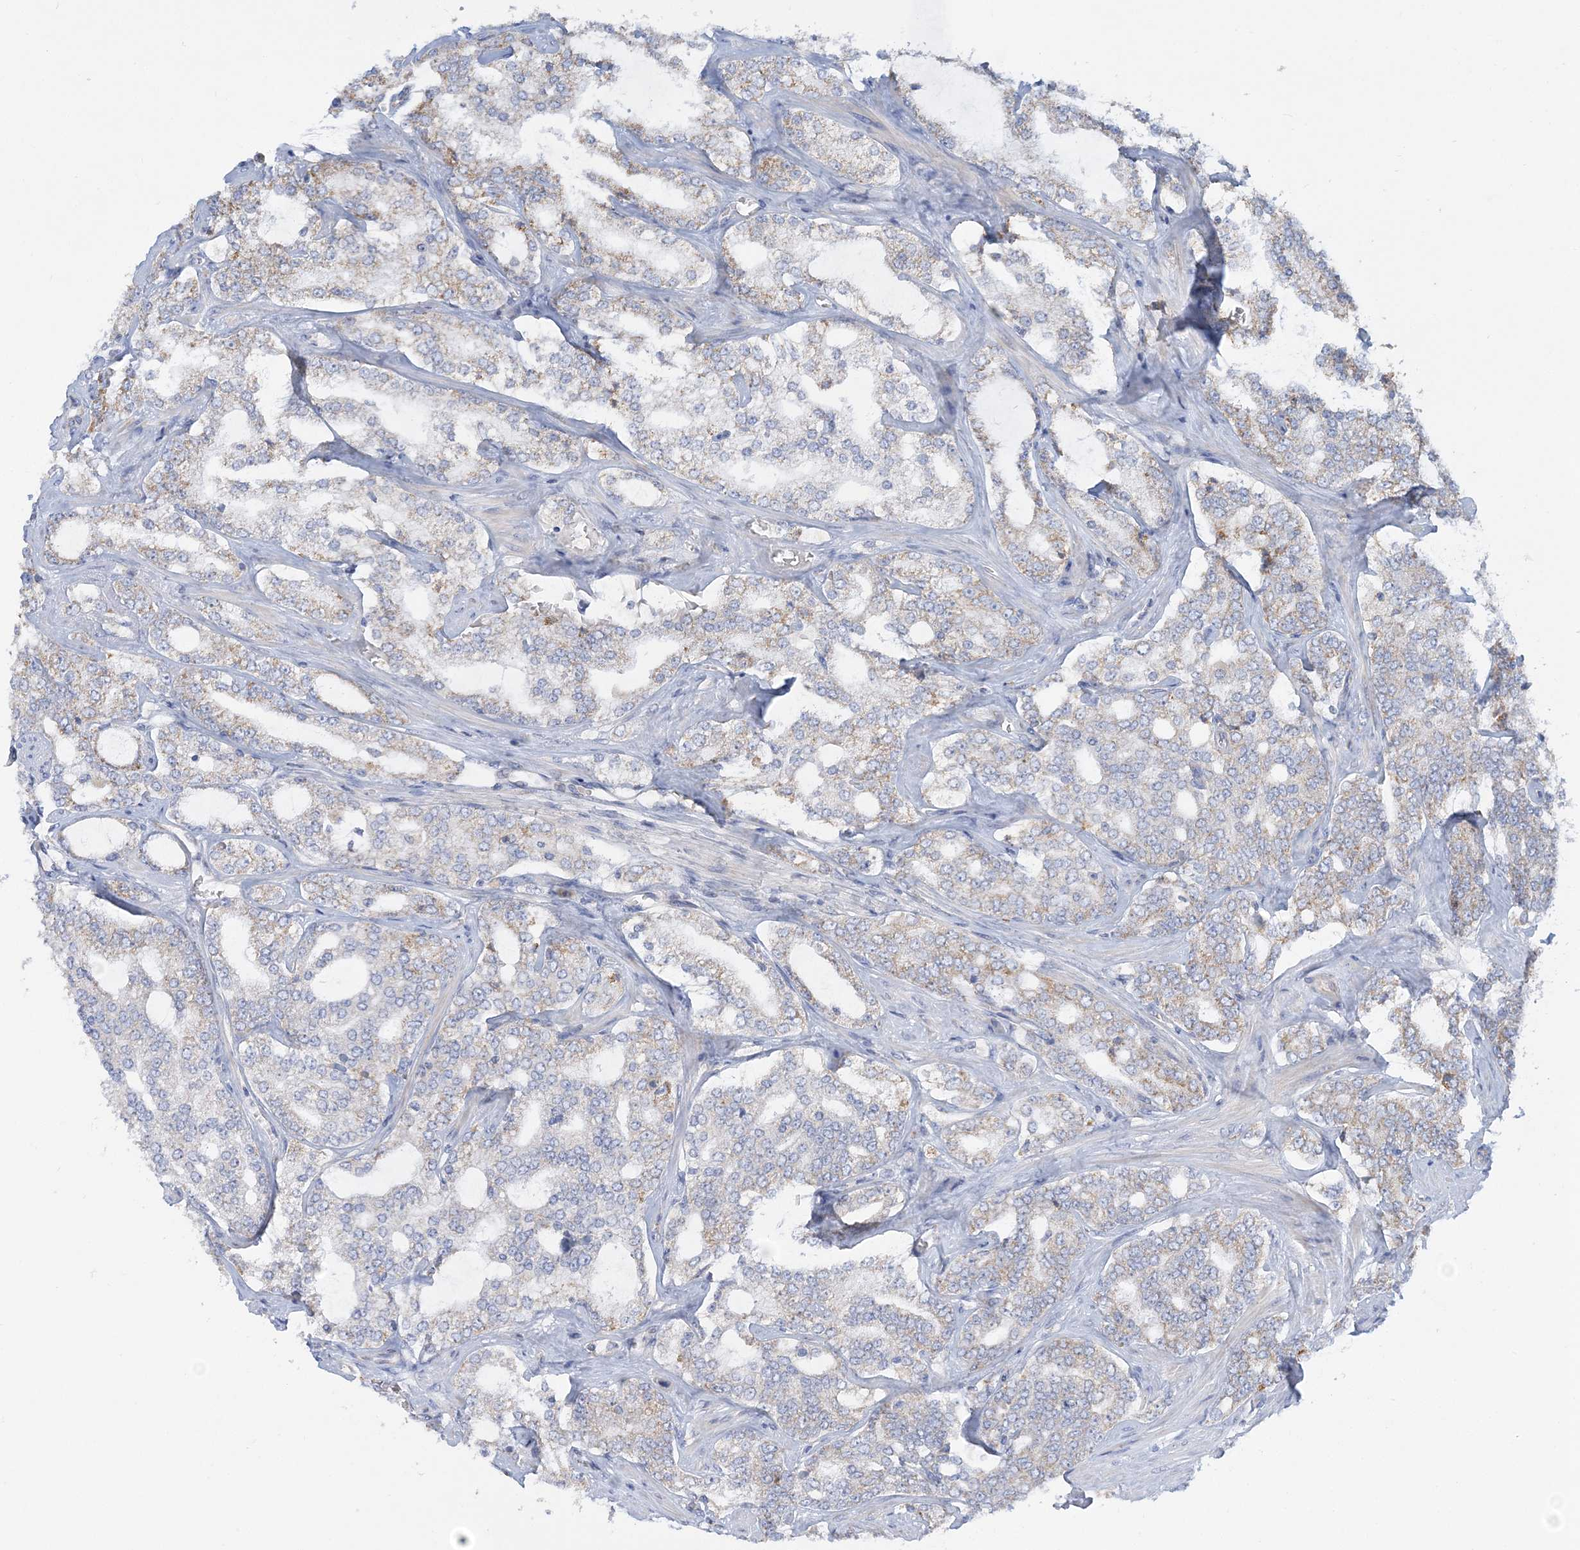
{"staining": {"intensity": "moderate", "quantity": "<25%", "location": "cytoplasmic/membranous"}, "tissue": "prostate cancer", "cell_type": "Tumor cells", "image_type": "cancer", "snomed": [{"axis": "morphology", "description": "Adenocarcinoma, High grade"}, {"axis": "topography", "description": "Prostate"}], "caption": "The immunohistochemical stain highlights moderate cytoplasmic/membranous expression in tumor cells of prostate high-grade adenocarcinoma tissue.", "gene": "TBC1D14", "patient": {"sex": "male", "age": 64}}